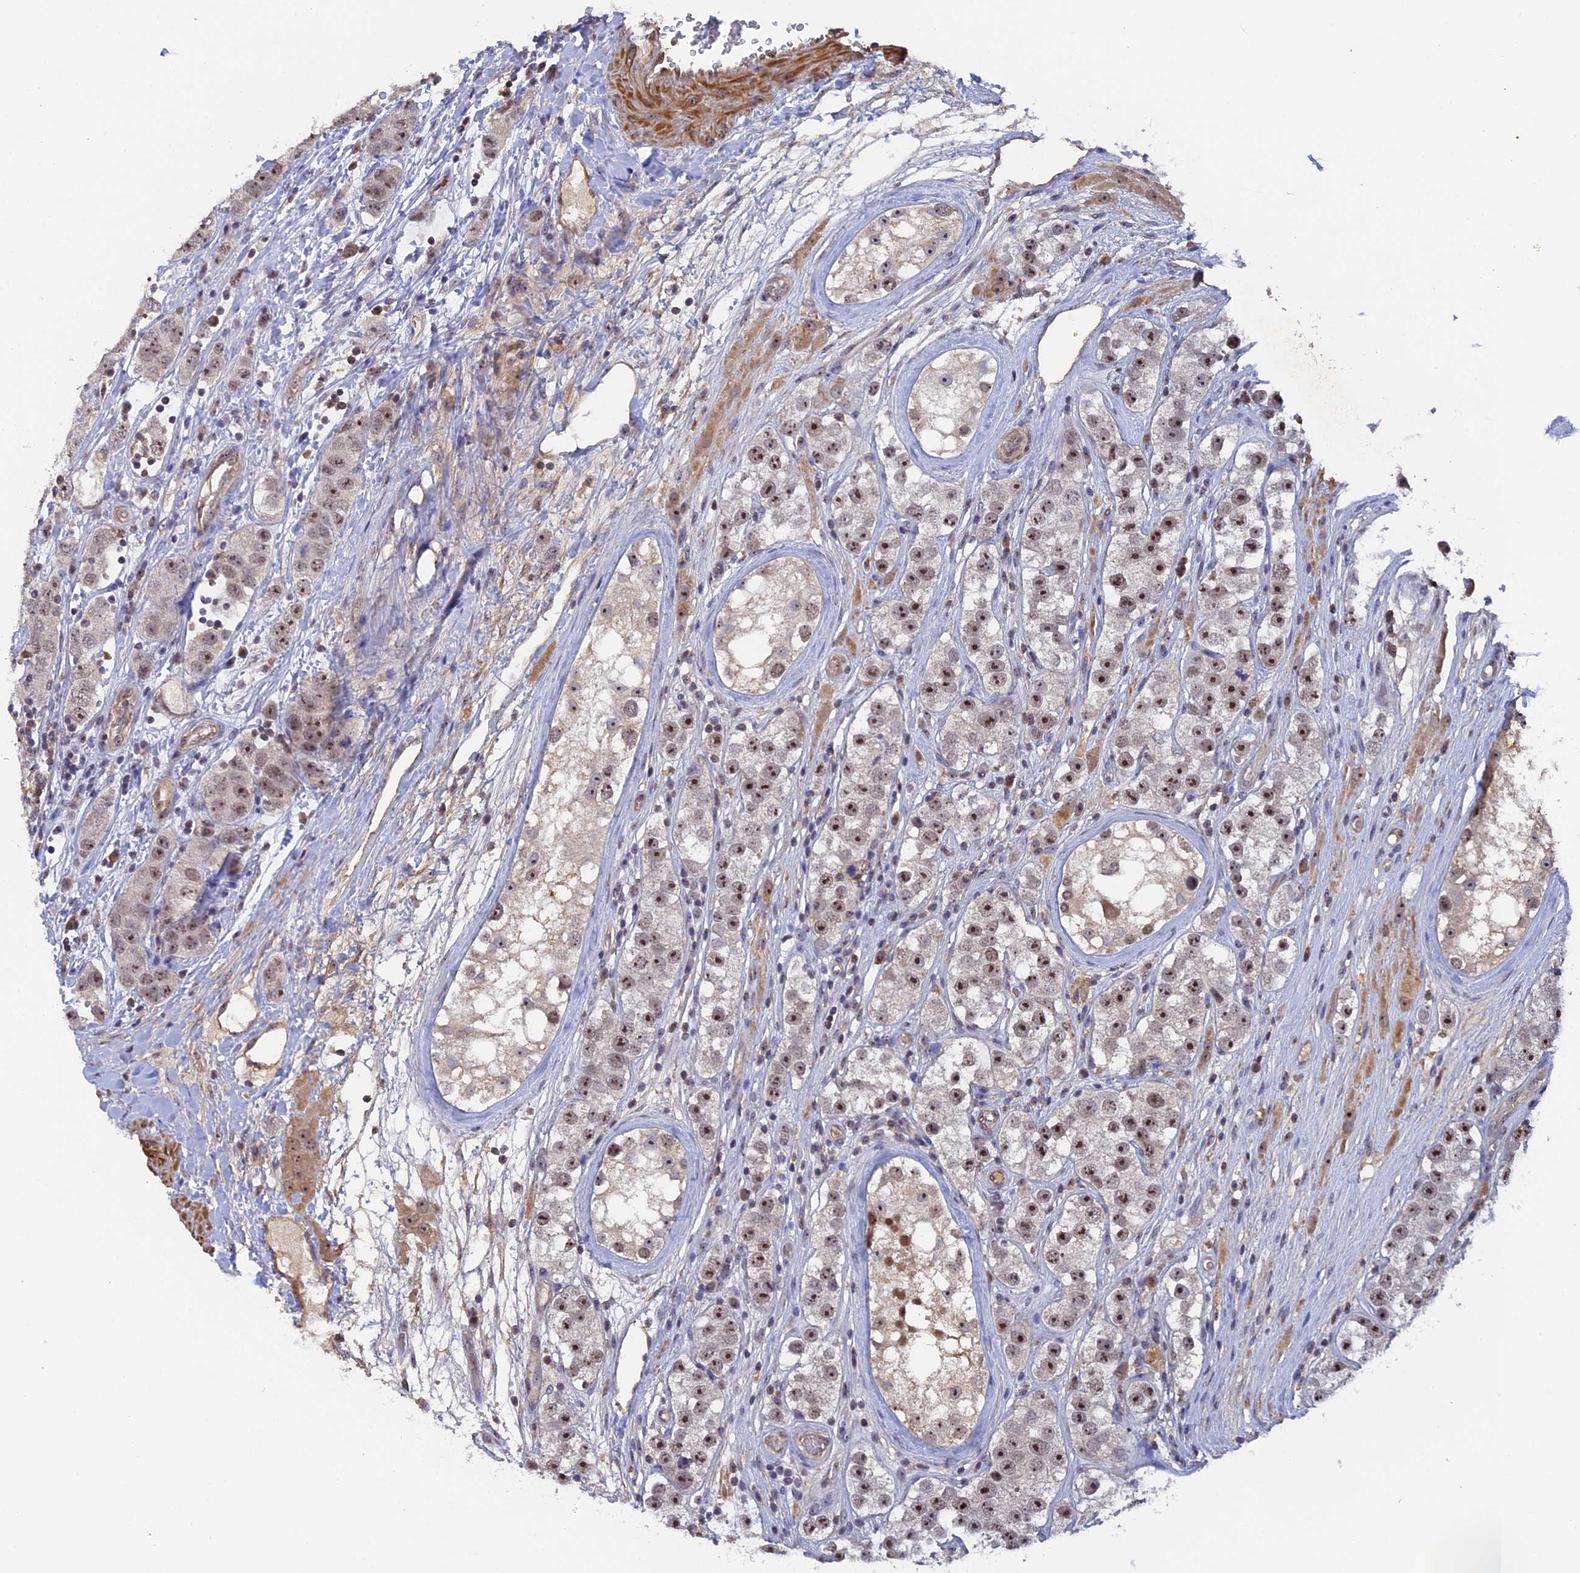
{"staining": {"intensity": "moderate", "quantity": ">75%", "location": "nuclear"}, "tissue": "testis cancer", "cell_type": "Tumor cells", "image_type": "cancer", "snomed": [{"axis": "morphology", "description": "Seminoma, NOS"}, {"axis": "topography", "description": "Testis"}], "caption": "This is a photomicrograph of IHC staining of testis cancer, which shows moderate positivity in the nuclear of tumor cells.", "gene": "FAM98C", "patient": {"sex": "male", "age": 28}}